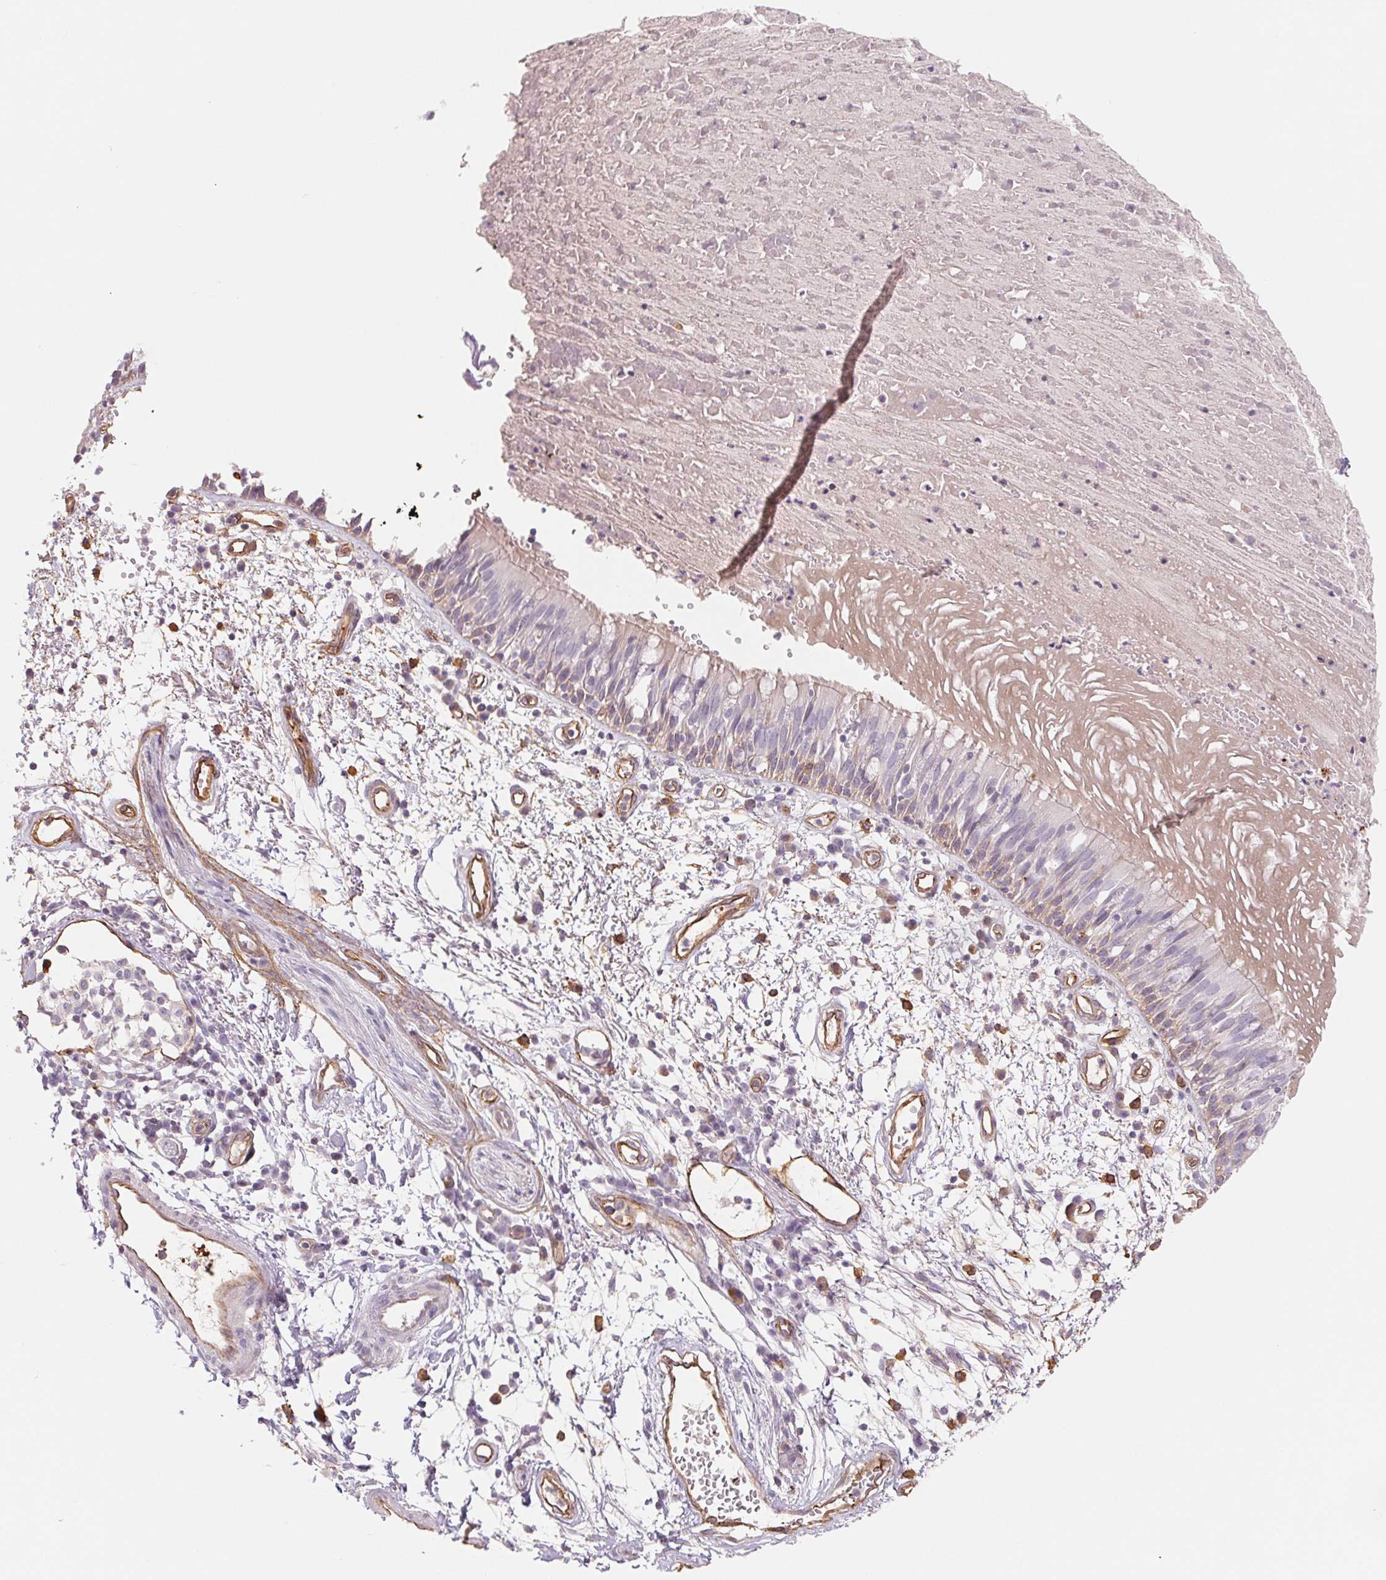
{"staining": {"intensity": "weak", "quantity": "<25%", "location": "cytoplasmic/membranous"}, "tissue": "bronchus", "cell_type": "Respiratory epithelial cells", "image_type": "normal", "snomed": [{"axis": "morphology", "description": "Normal tissue, NOS"}, {"axis": "morphology", "description": "Squamous cell carcinoma, NOS"}, {"axis": "topography", "description": "Cartilage tissue"}, {"axis": "topography", "description": "Bronchus"}, {"axis": "topography", "description": "Lung"}], "caption": "Unremarkable bronchus was stained to show a protein in brown. There is no significant positivity in respiratory epithelial cells.", "gene": "ANKRD13B", "patient": {"sex": "male", "age": 66}}